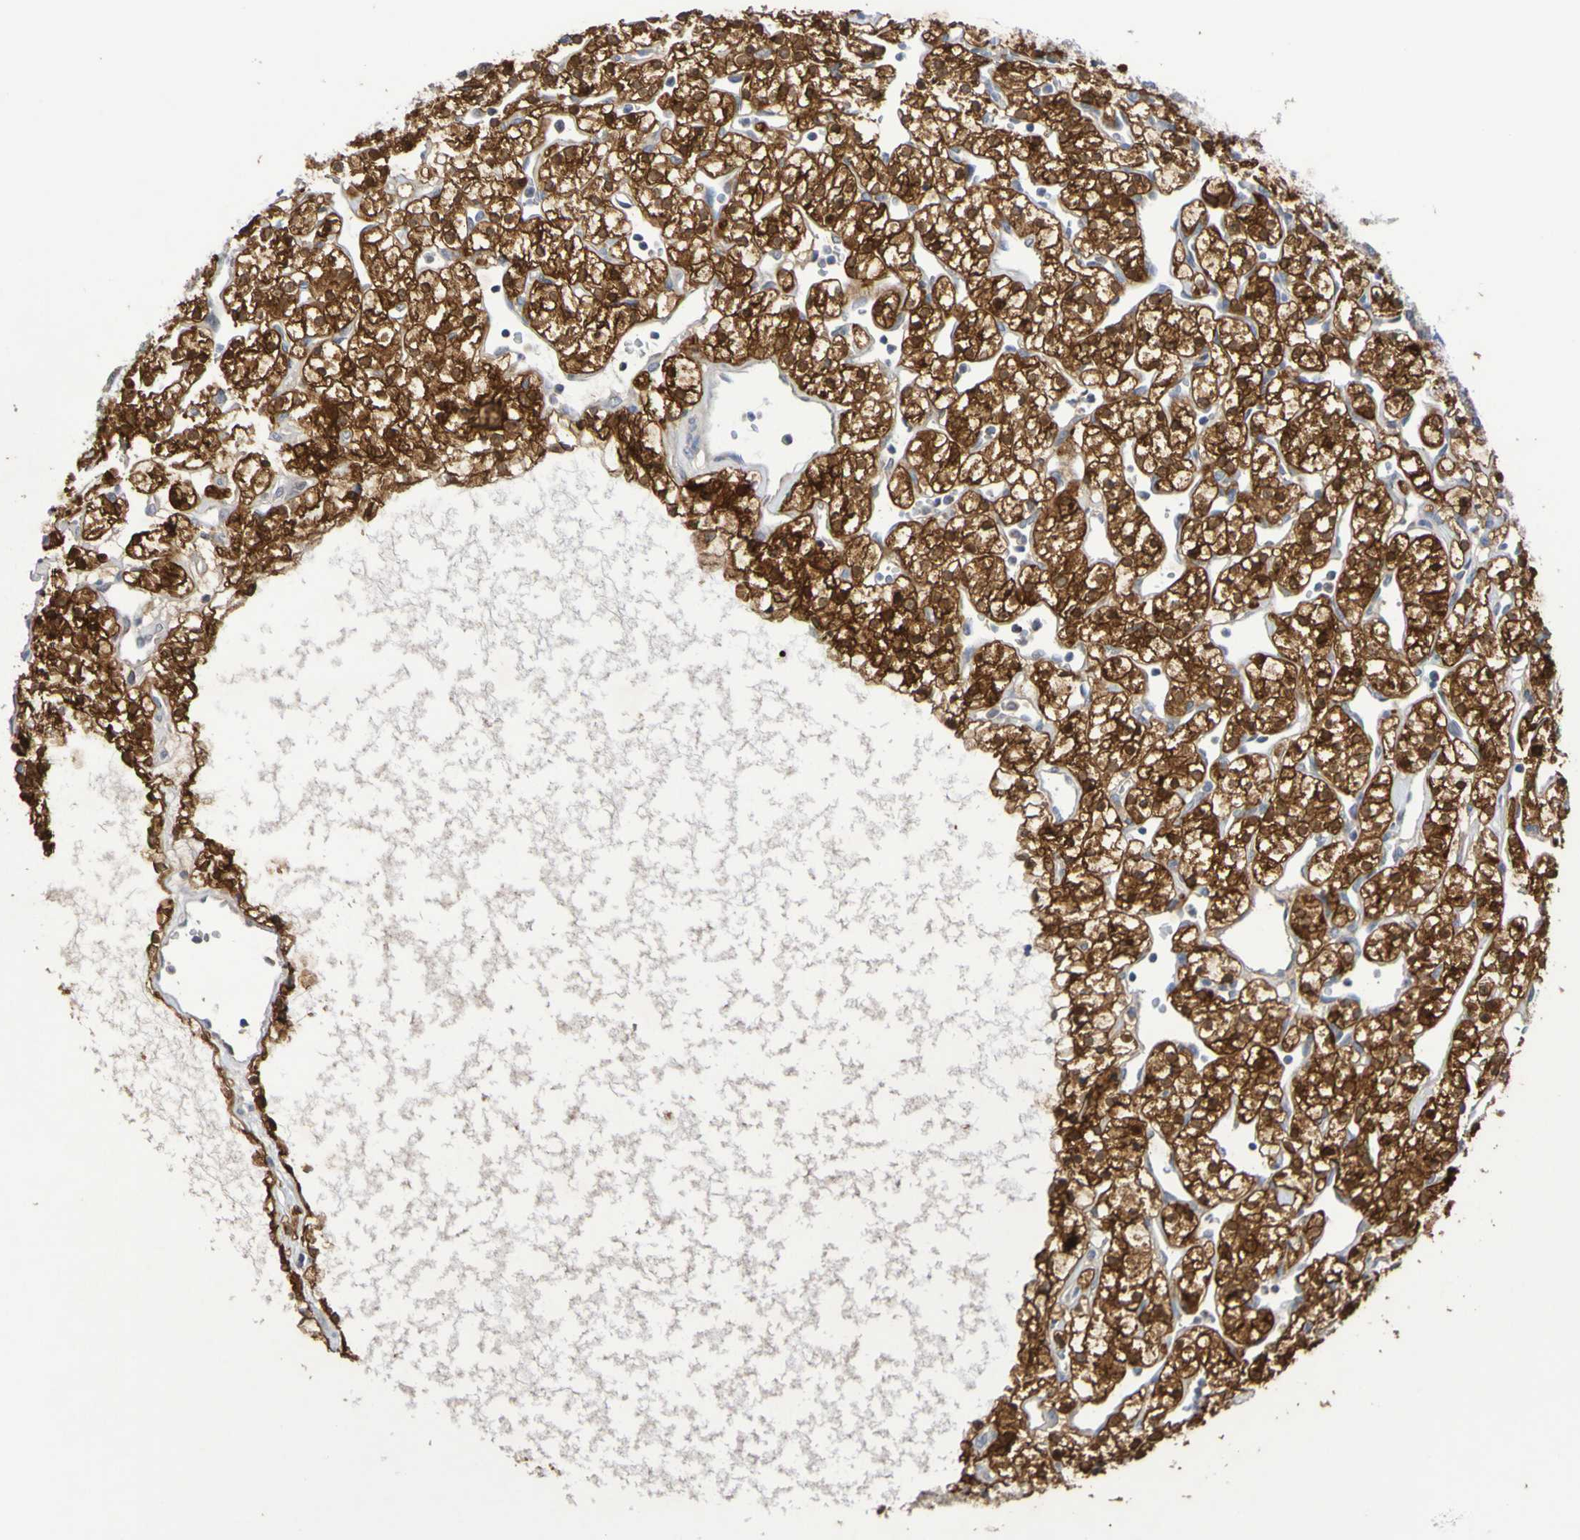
{"staining": {"intensity": "strong", "quantity": ">75%", "location": "cytoplasmic/membranous,nuclear"}, "tissue": "renal cancer", "cell_type": "Tumor cells", "image_type": "cancer", "snomed": [{"axis": "morphology", "description": "Adenocarcinoma, NOS"}, {"axis": "topography", "description": "Kidney"}], "caption": "This image reveals IHC staining of renal cancer (adenocarcinoma), with high strong cytoplasmic/membranous and nuclear staining in about >75% of tumor cells.", "gene": "C3orf18", "patient": {"sex": "female", "age": 60}}